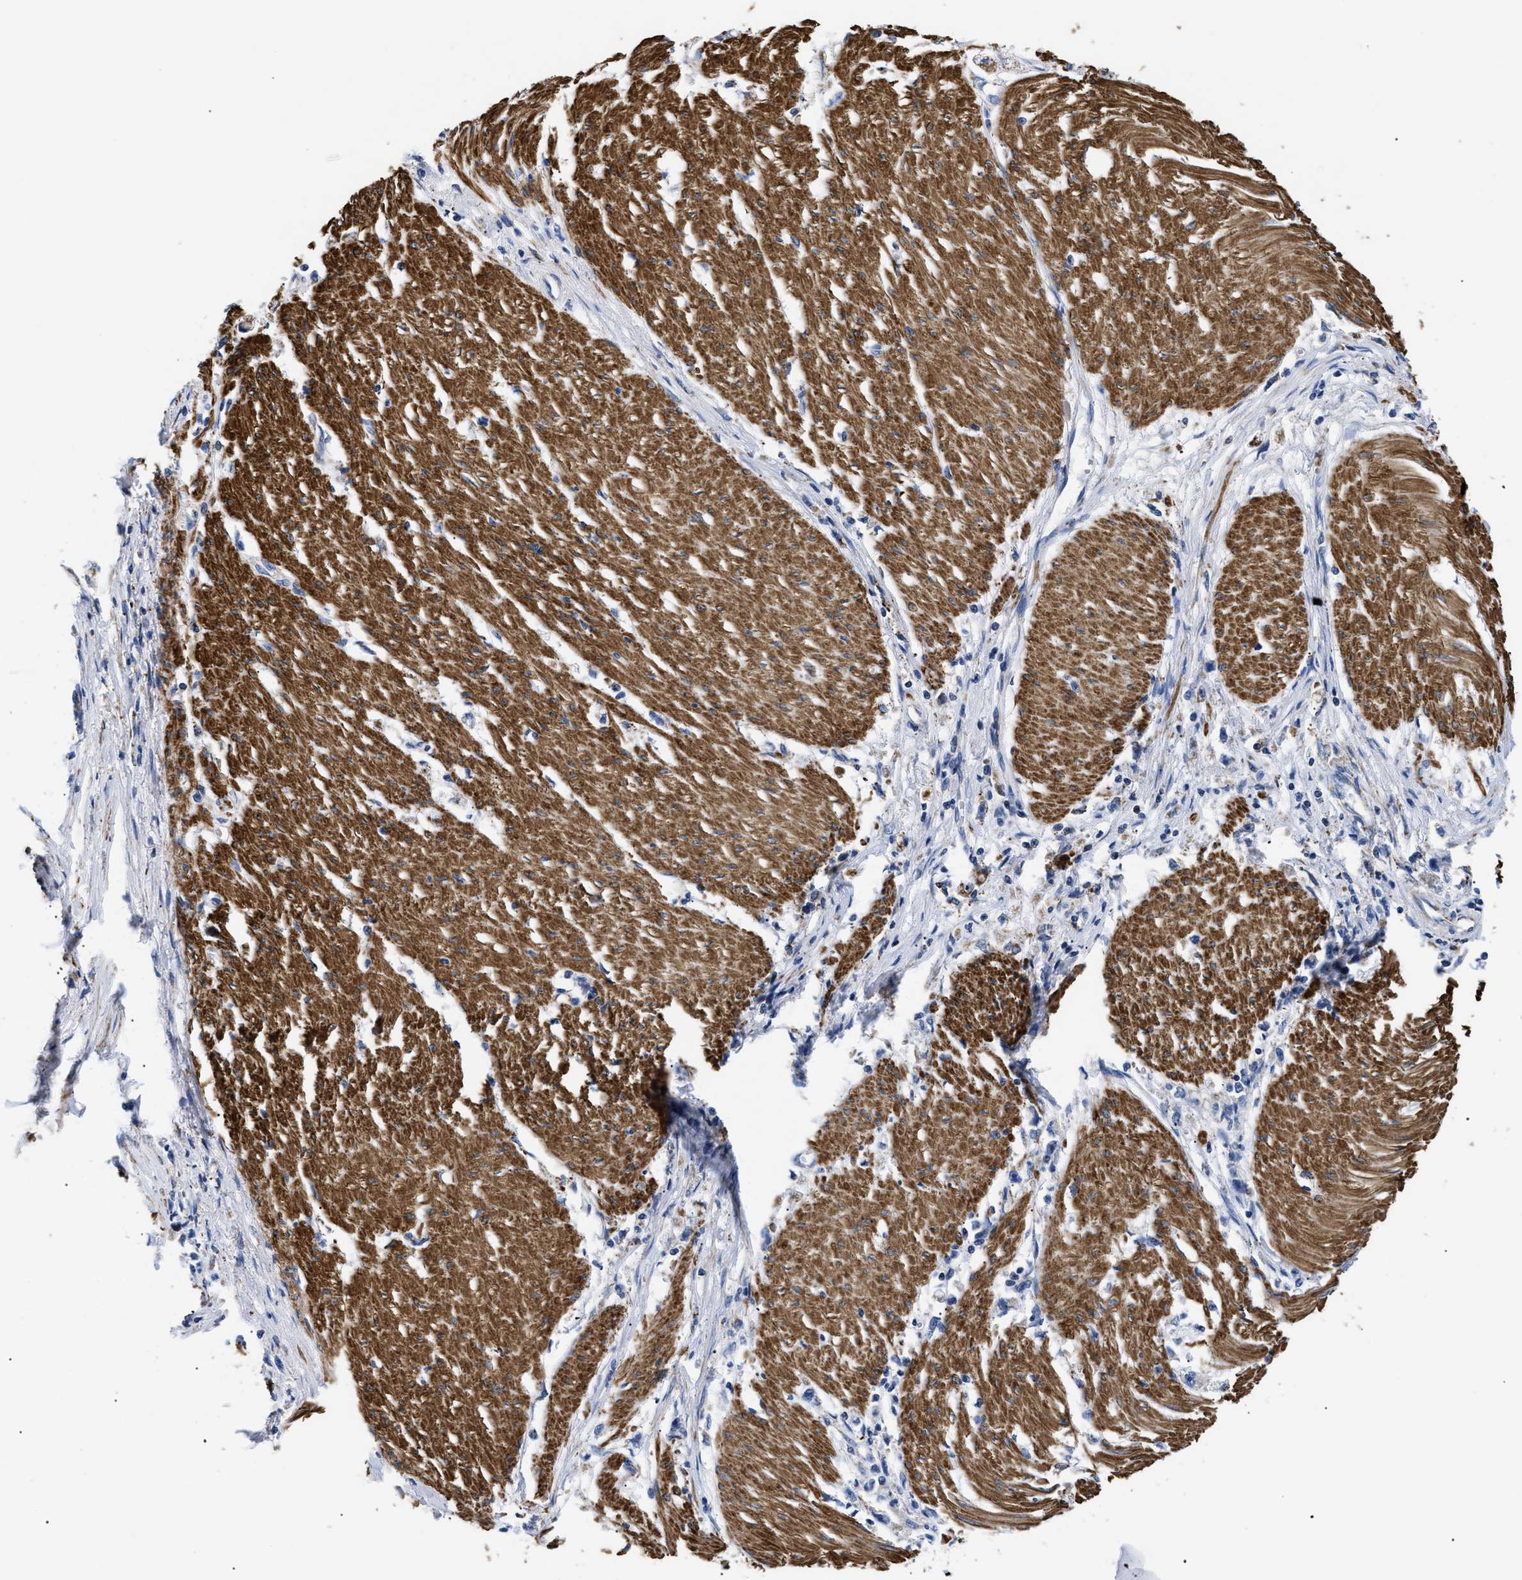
{"staining": {"intensity": "negative", "quantity": "none", "location": "none"}, "tissue": "stomach cancer", "cell_type": "Tumor cells", "image_type": "cancer", "snomed": [{"axis": "morphology", "description": "Adenocarcinoma, NOS"}, {"axis": "topography", "description": "Stomach"}], "caption": "An image of stomach adenocarcinoma stained for a protein reveals no brown staining in tumor cells.", "gene": "GPR149", "patient": {"sex": "female", "age": 59}}